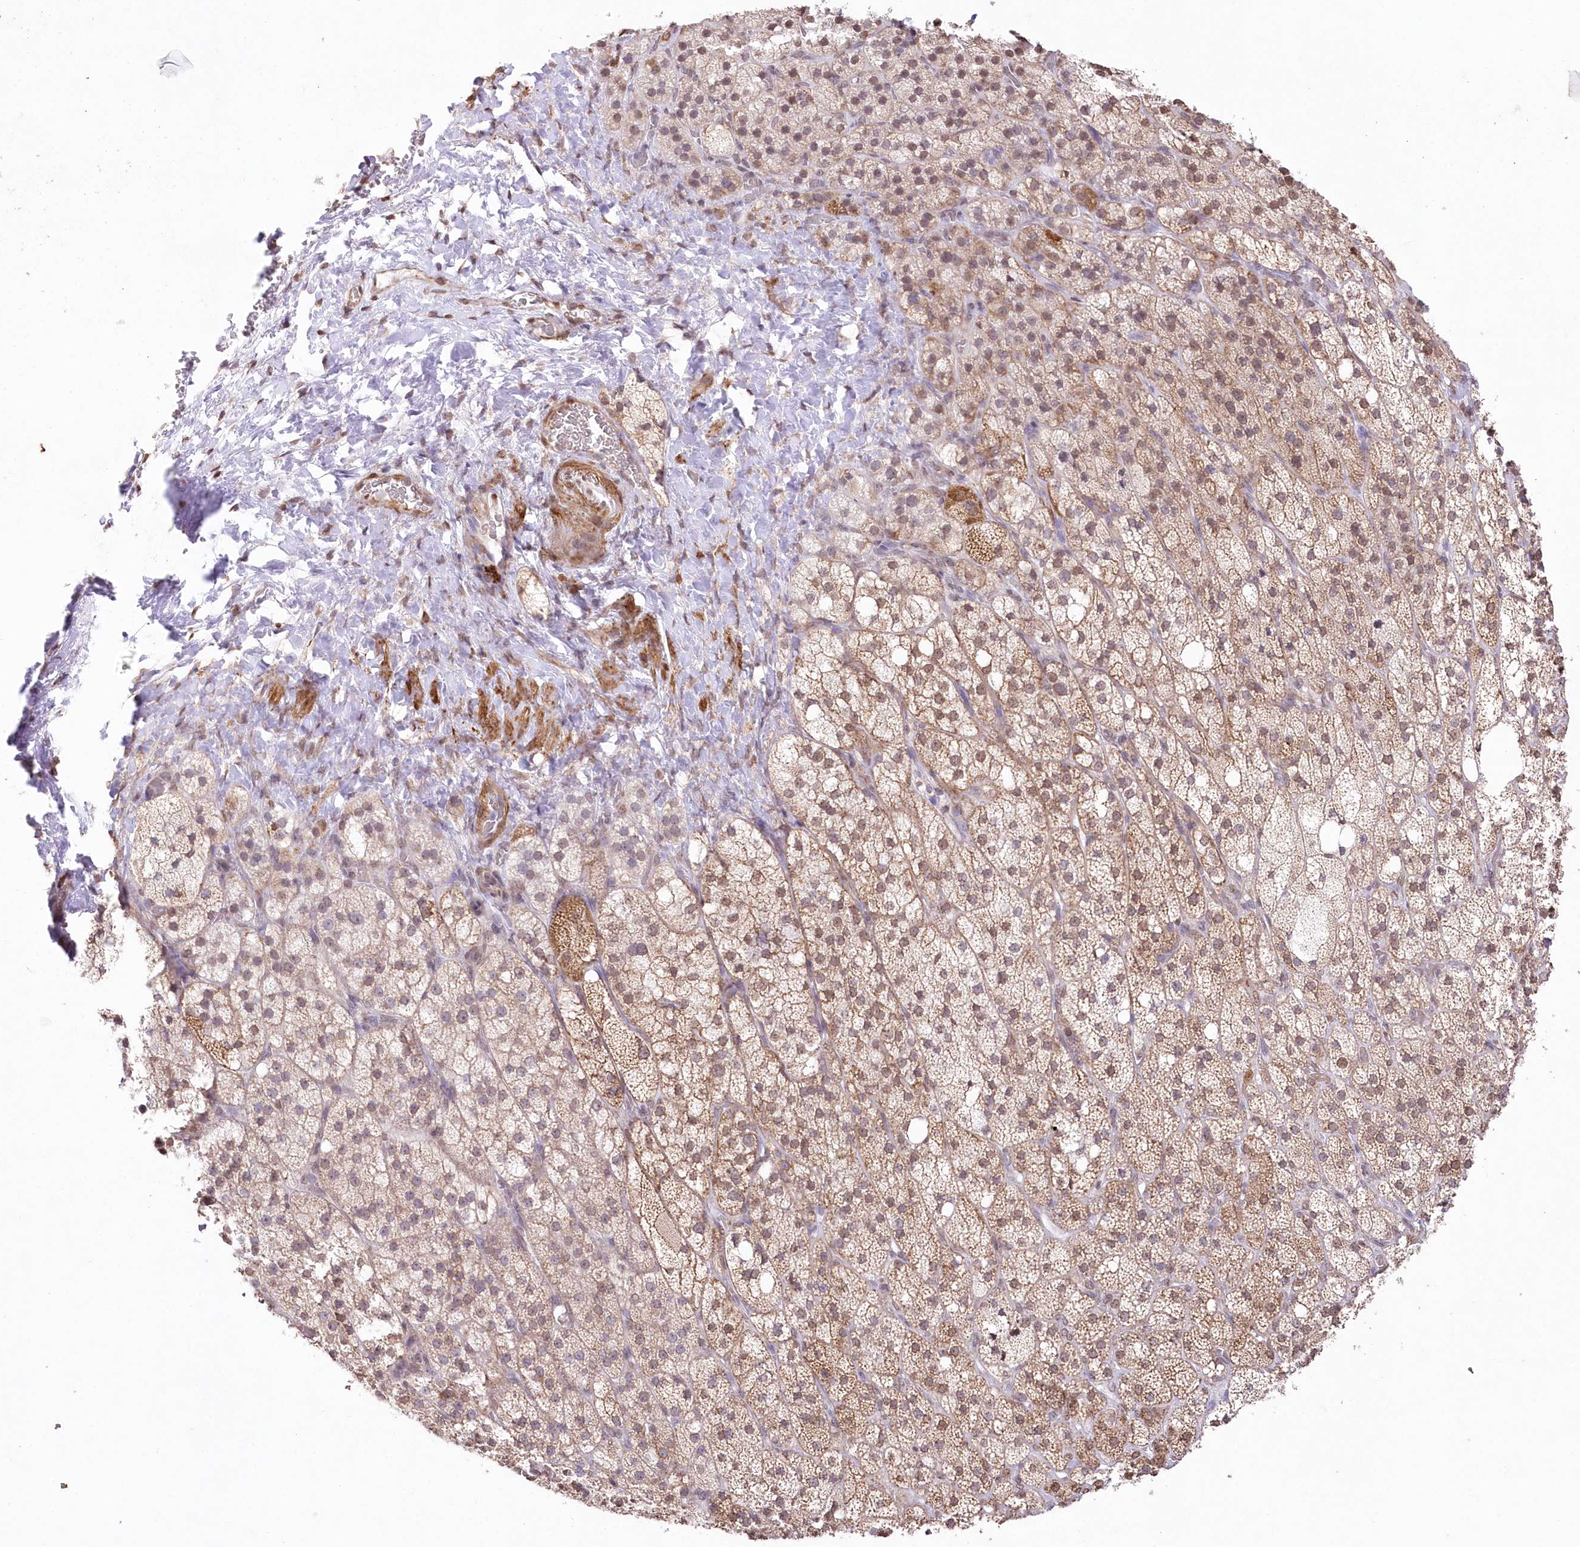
{"staining": {"intensity": "moderate", "quantity": ">75%", "location": "cytoplasmic/membranous"}, "tissue": "adrenal gland", "cell_type": "Glandular cells", "image_type": "normal", "snomed": [{"axis": "morphology", "description": "Normal tissue, NOS"}, {"axis": "topography", "description": "Adrenal gland"}], "caption": "Protein expression analysis of normal human adrenal gland reveals moderate cytoplasmic/membranous staining in approximately >75% of glandular cells.", "gene": "ENSG00000275740", "patient": {"sex": "male", "age": 61}}